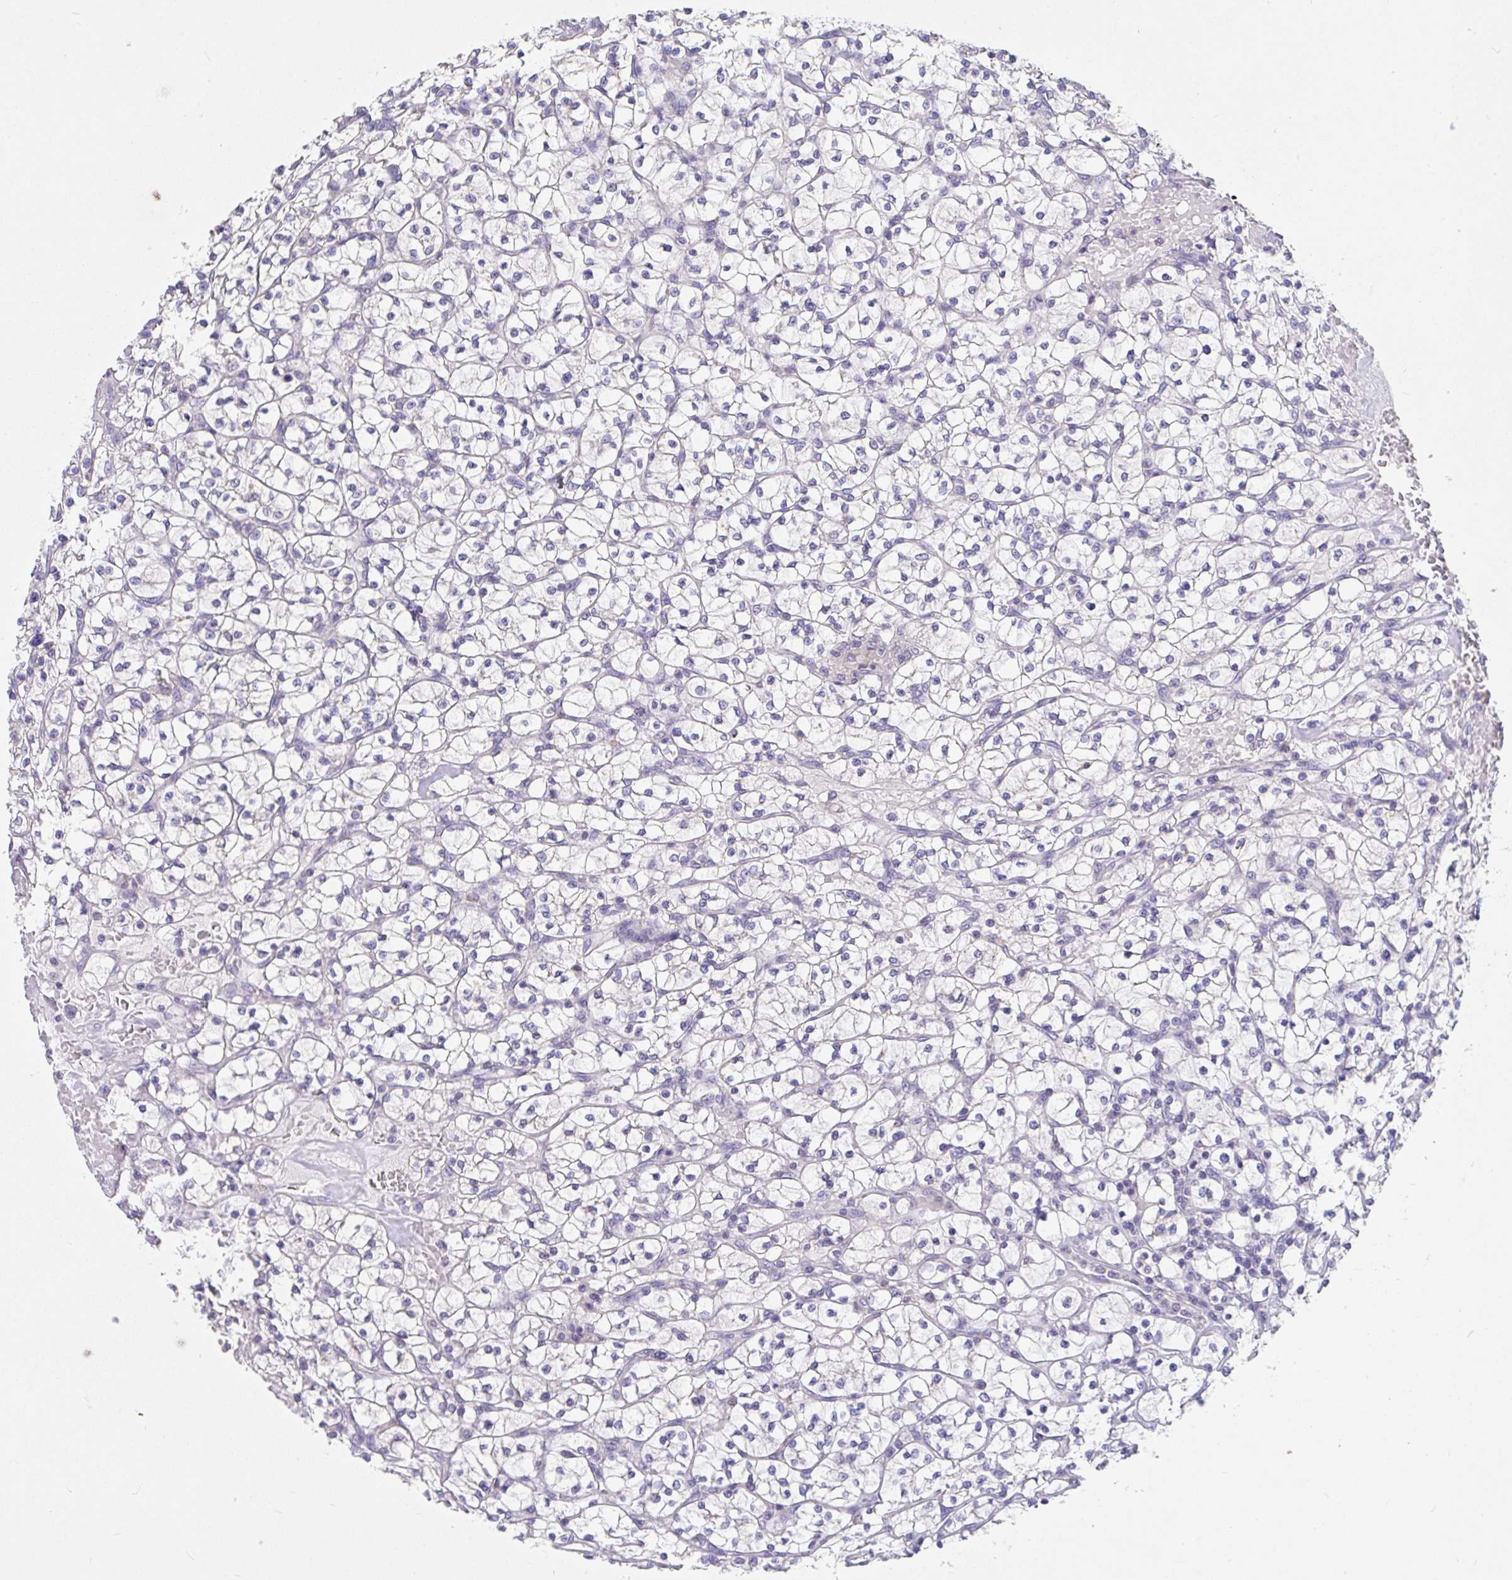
{"staining": {"intensity": "negative", "quantity": "none", "location": "none"}, "tissue": "renal cancer", "cell_type": "Tumor cells", "image_type": "cancer", "snomed": [{"axis": "morphology", "description": "Adenocarcinoma, NOS"}, {"axis": "topography", "description": "Kidney"}], "caption": "Tumor cells show no significant protein expression in renal cancer.", "gene": "ZNF561", "patient": {"sex": "female", "age": 64}}